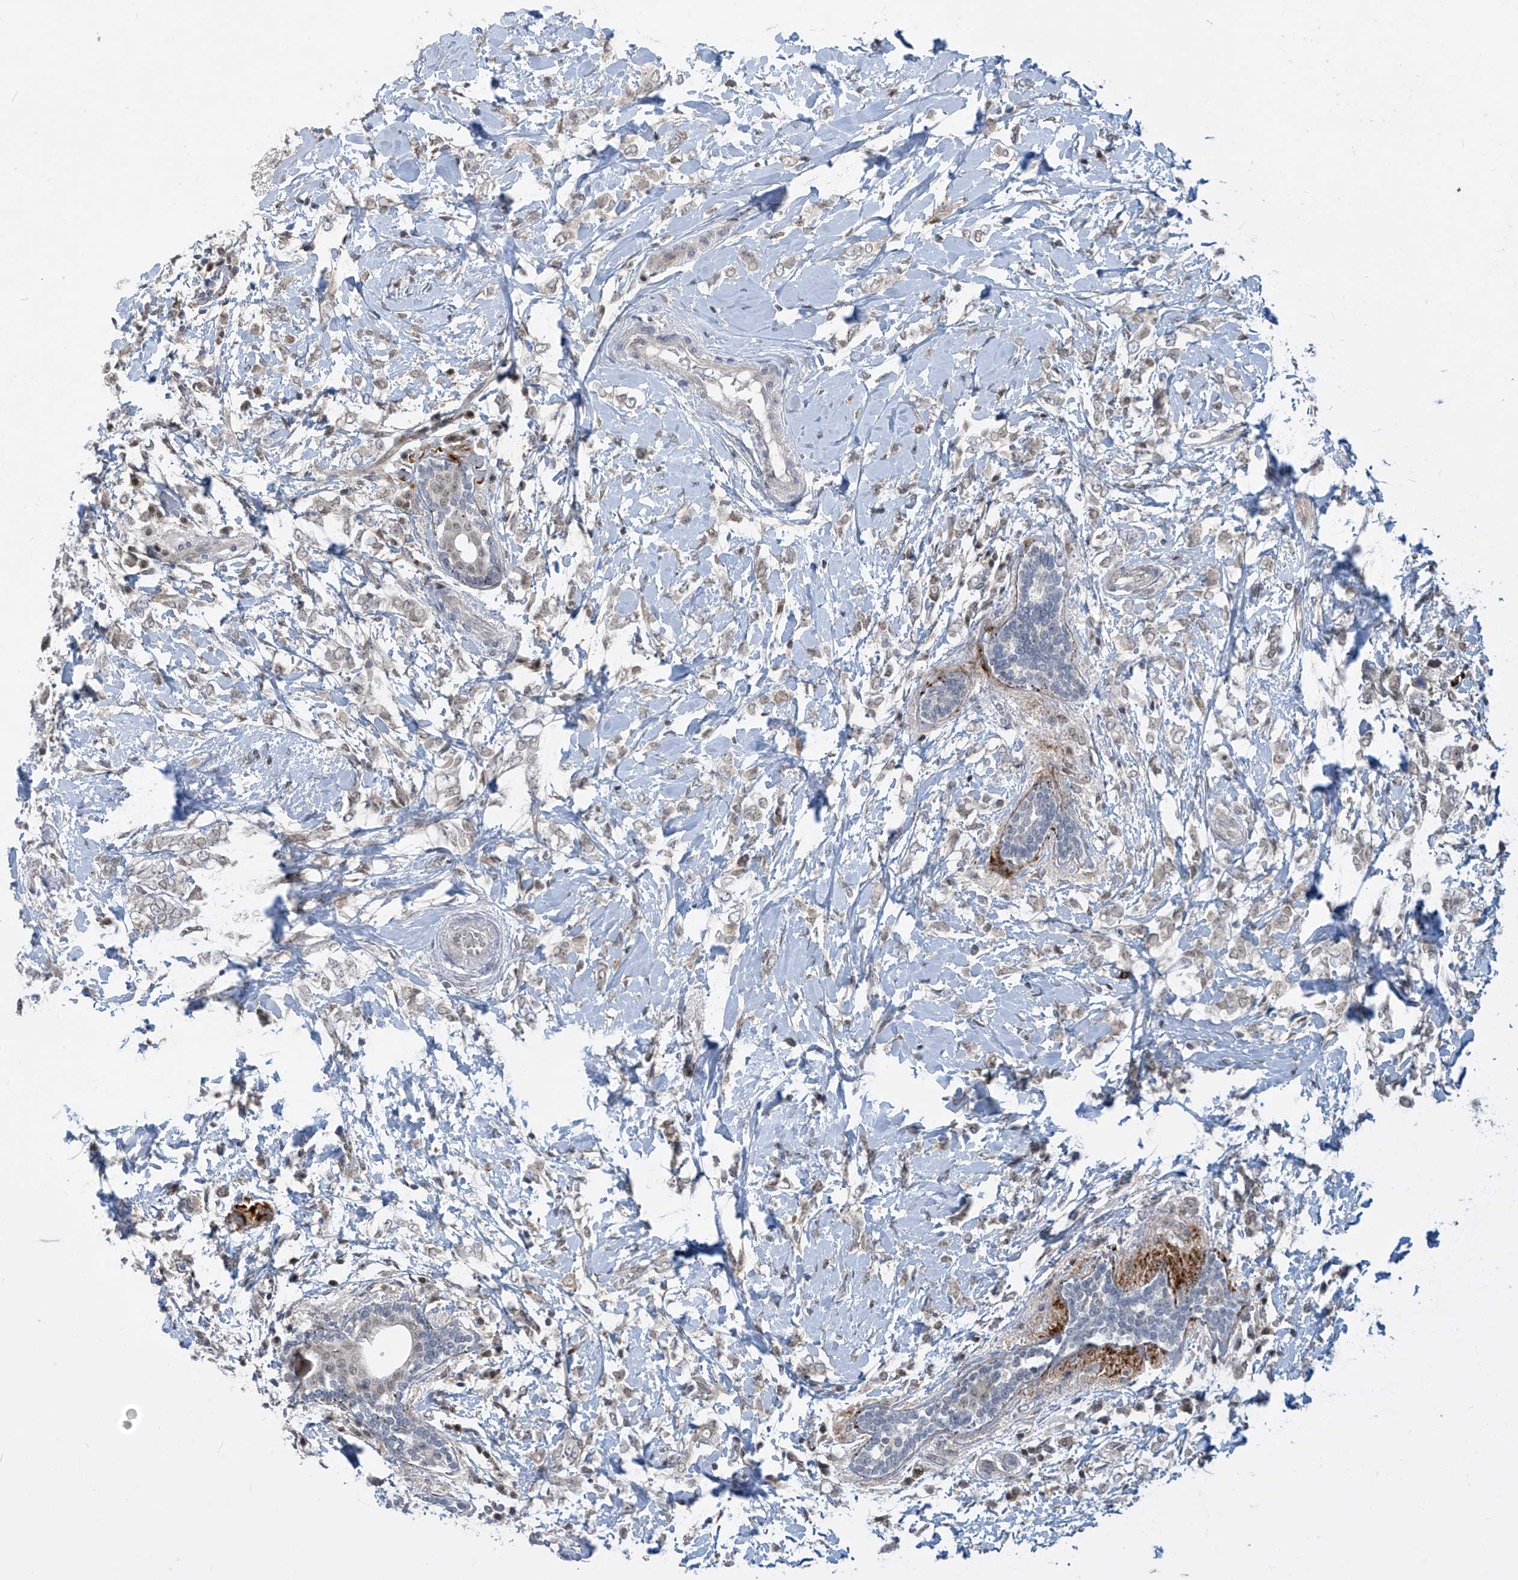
{"staining": {"intensity": "negative", "quantity": "none", "location": "none"}, "tissue": "breast cancer", "cell_type": "Tumor cells", "image_type": "cancer", "snomed": [{"axis": "morphology", "description": "Normal tissue, NOS"}, {"axis": "morphology", "description": "Lobular carcinoma"}, {"axis": "topography", "description": "Breast"}], "caption": "This is an IHC histopathology image of breast cancer (lobular carcinoma). There is no positivity in tumor cells.", "gene": "LAGE3", "patient": {"sex": "female", "age": 47}}